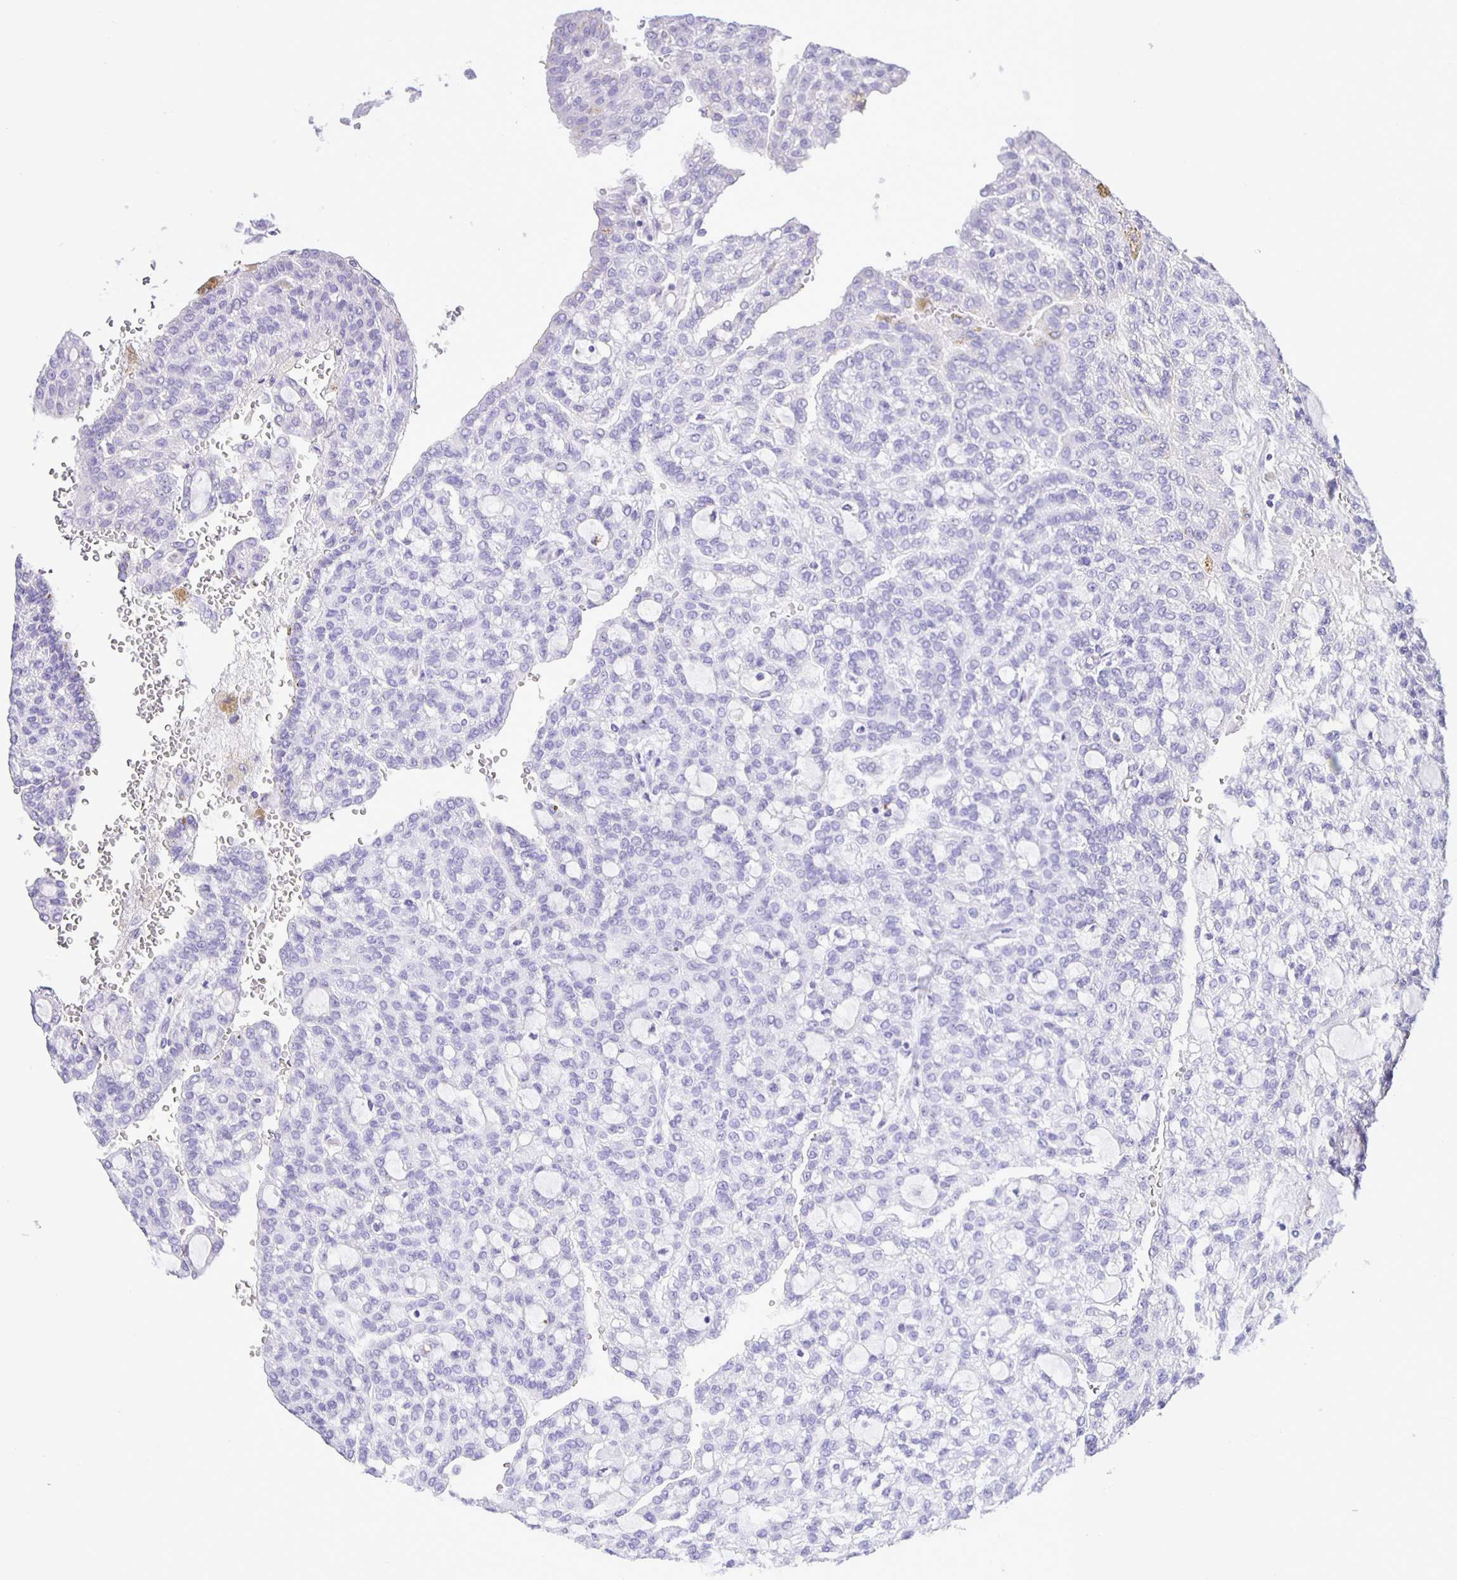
{"staining": {"intensity": "negative", "quantity": "none", "location": "none"}, "tissue": "renal cancer", "cell_type": "Tumor cells", "image_type": "cancer", "snomed": [{"axis": "morphology", "description": "Adenocarcinoma, NOS"}, {"axis": "topography", "description": "Kidney"}], "caption": "The photomicrograph displays no staining of tumor cells in renal cancer (adenocarcinoma).", "gene": "EZHIP", "patient": {"sex": "male", "age": 63}}